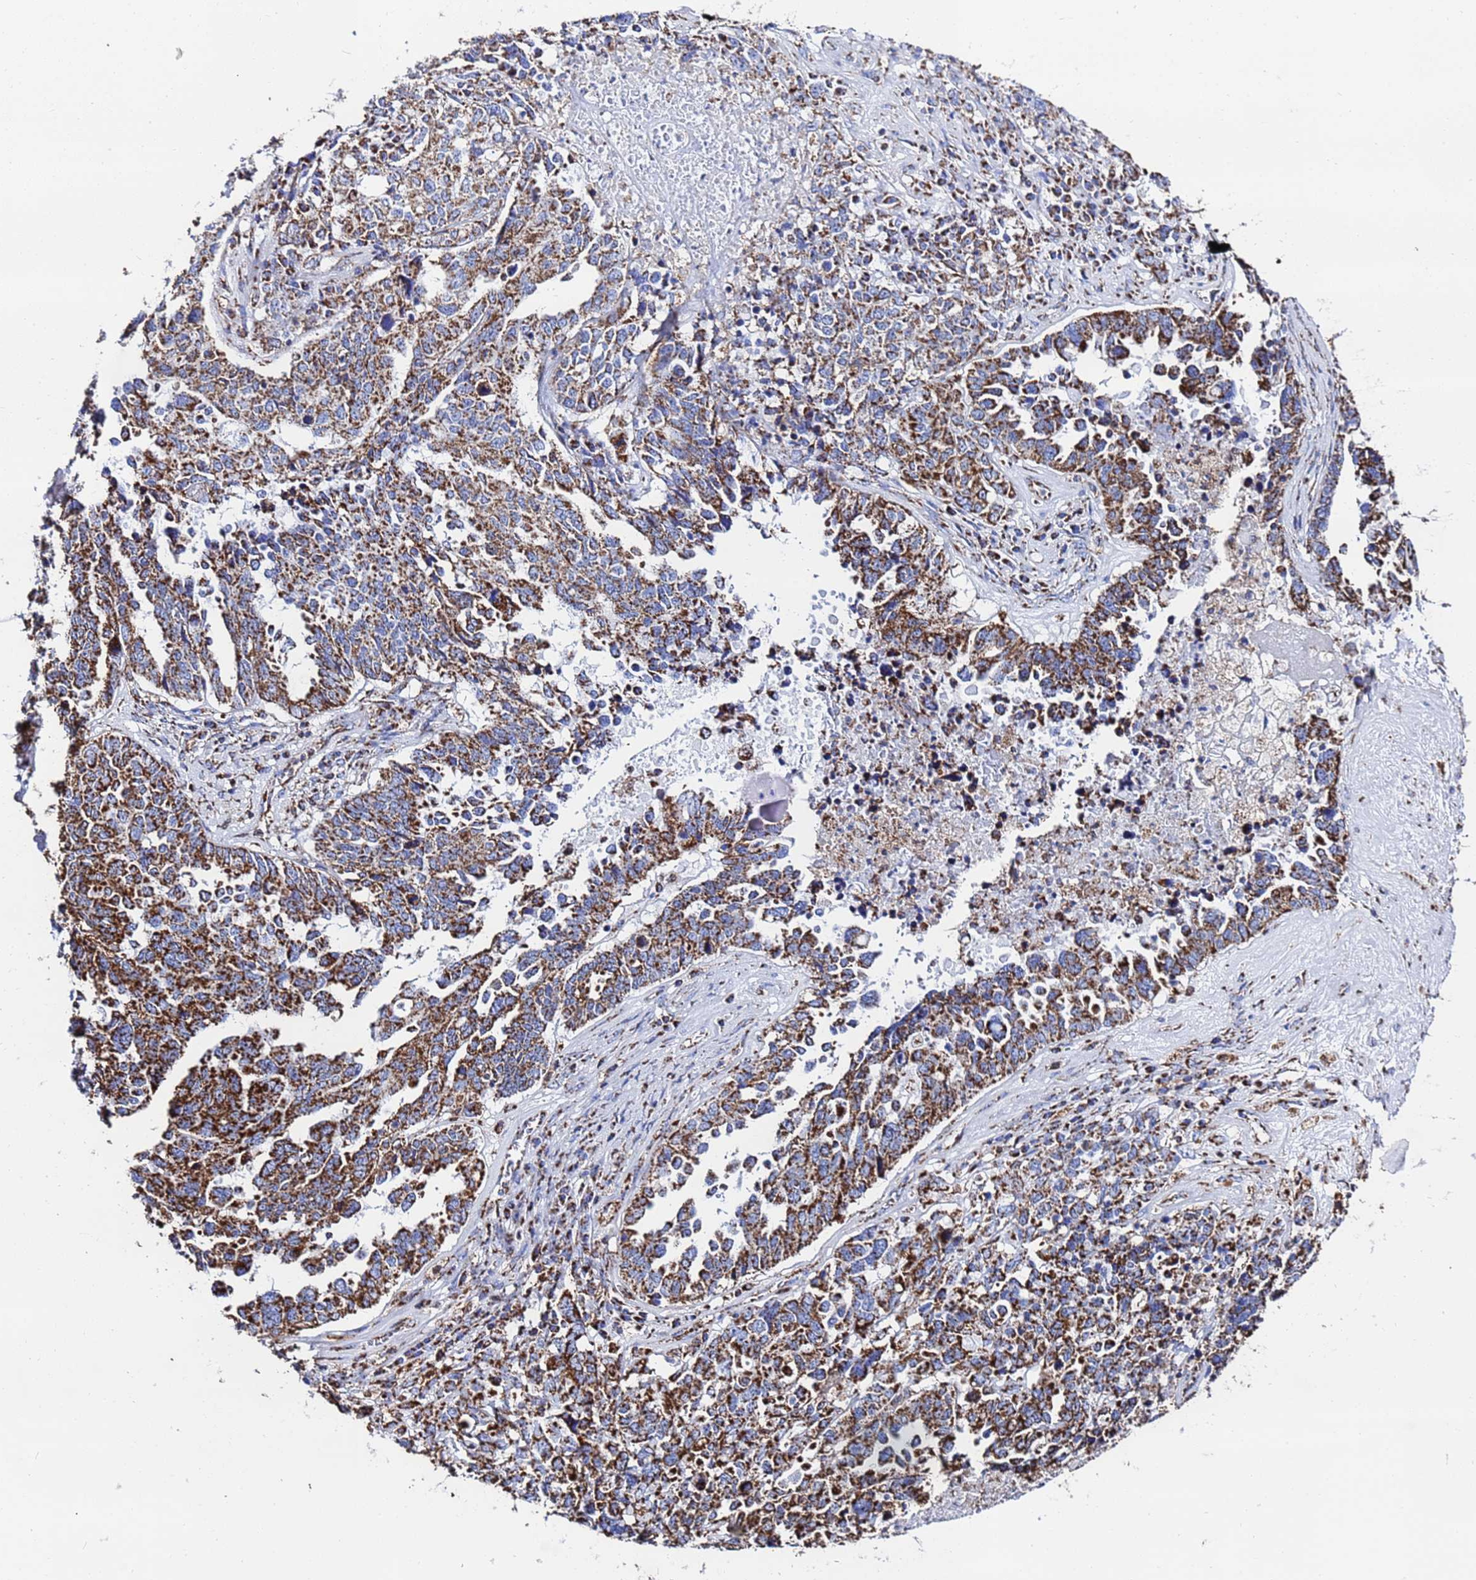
{"staining": {"intensity": "strong", "quantity": ">75%", "location": "cytoplasmic/membranous"}, "tissue": "ovarian cancer", "cell_type": "Tumor cells", "image_type": "cancer", "snomed": [{"axis": "morphology", "description": "Carcinoma, endometroid"}, {"axis": "topography", "description": "Ovary"}], "caption": "Tumor cells exhibit strong cytoplasmic/membranous positivity in approximately >75% of cells in ovarian cancer.", "gene": "GLUD1", "patient": {"sex": "female", "age": 62}}